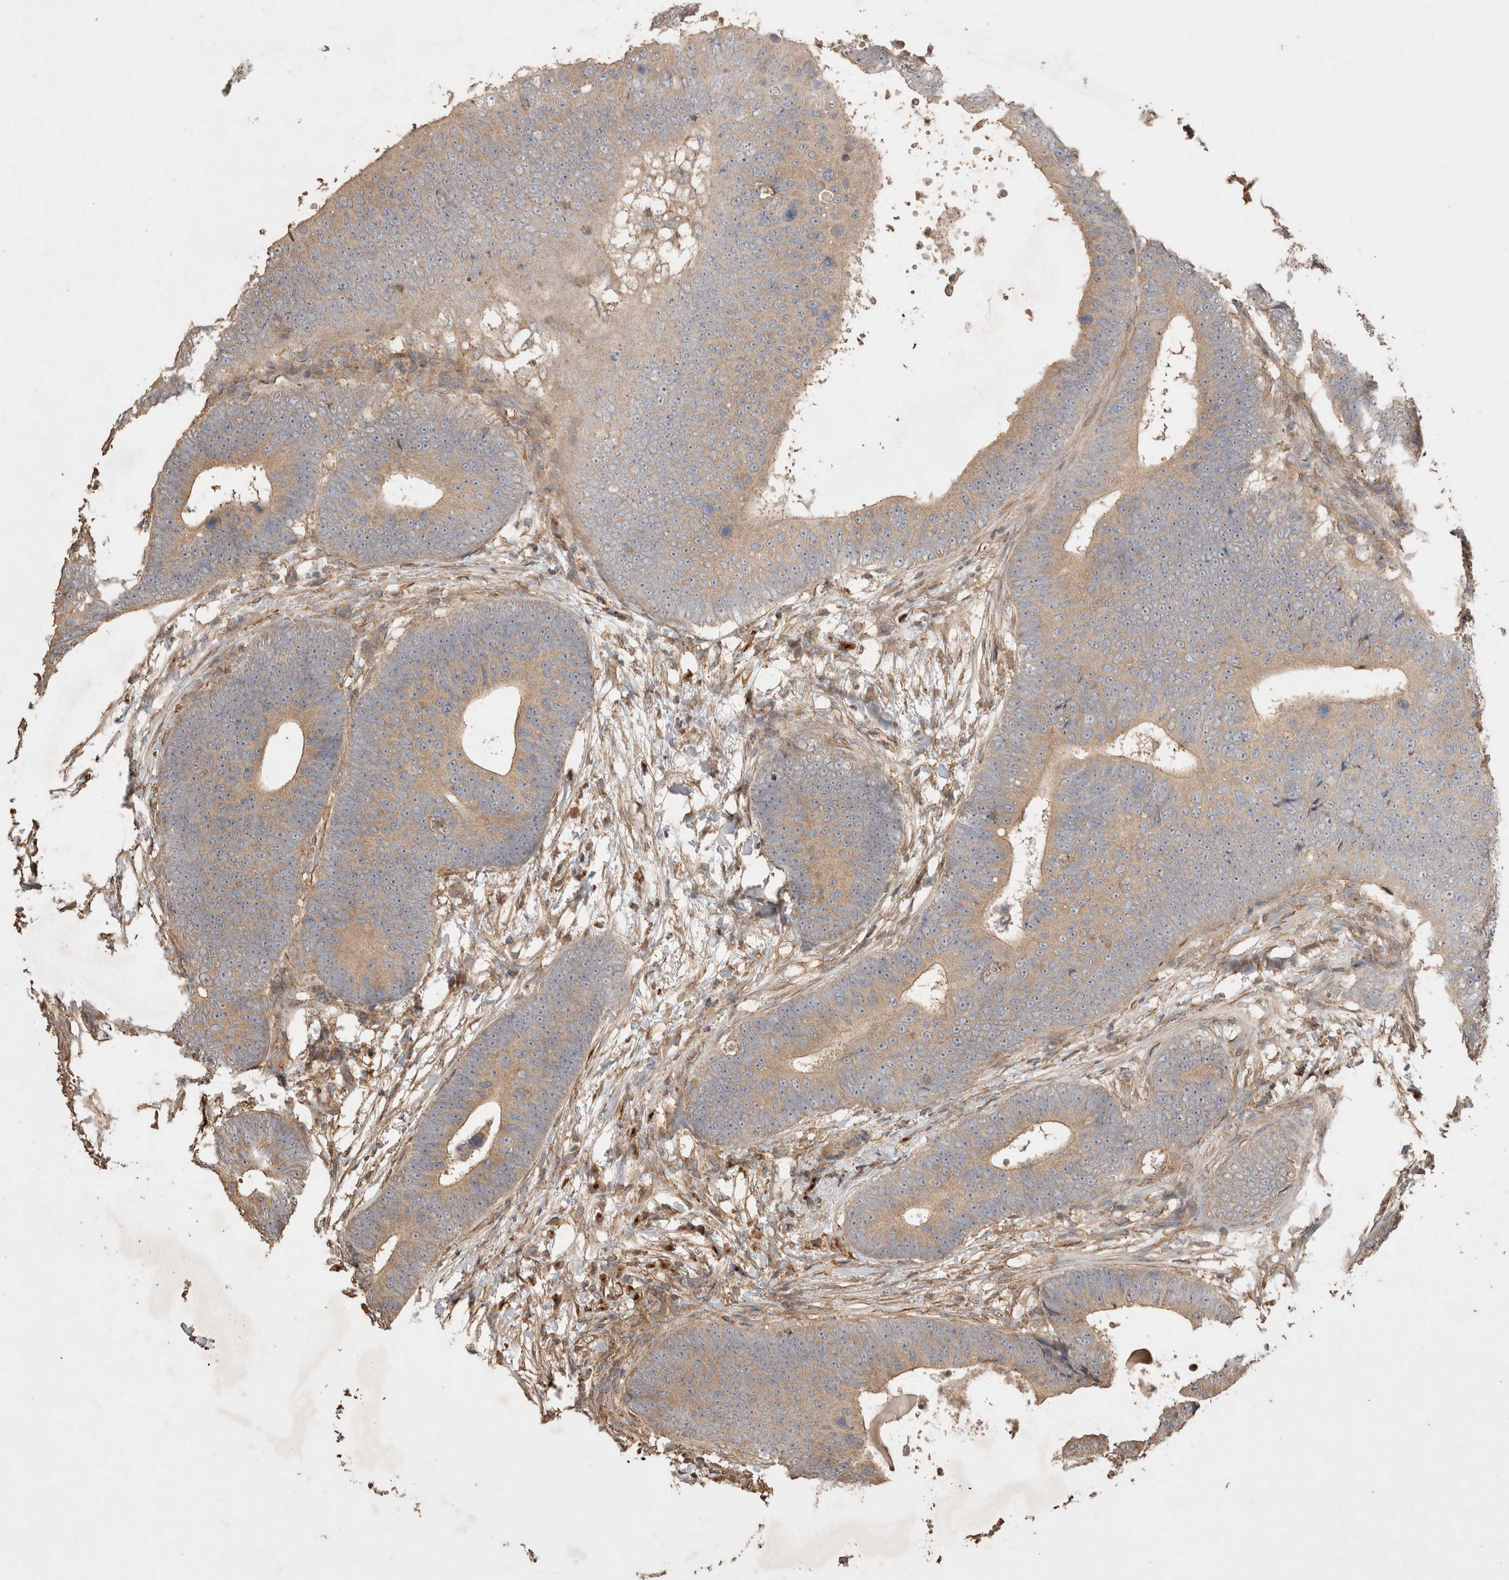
{"staining": {"intensity": "weak", "quantity": ">75%", "location": "cytoplasmic/membranous"}, "tissue": "colorectal cancer", "cell_type": "Tumor cells", "image_type": "cancer", "snomed": [{"axis": "morphology", "description": "Adenocarcinoma, NOS"}, {"axis": "topography", "description": "Colon"}], "caption": "IHC histopathology image of neoplastic tissue: human colorectal cancer stained using immunohistochemistry displays low levels of weak protein expression localized specifically in the cytoplasmic/membranous of tumor cells, appearing as a cytoplasmic/membranous brown color.", "gene": "SNX31", "patient": {"sex": "male", "age": 56}}